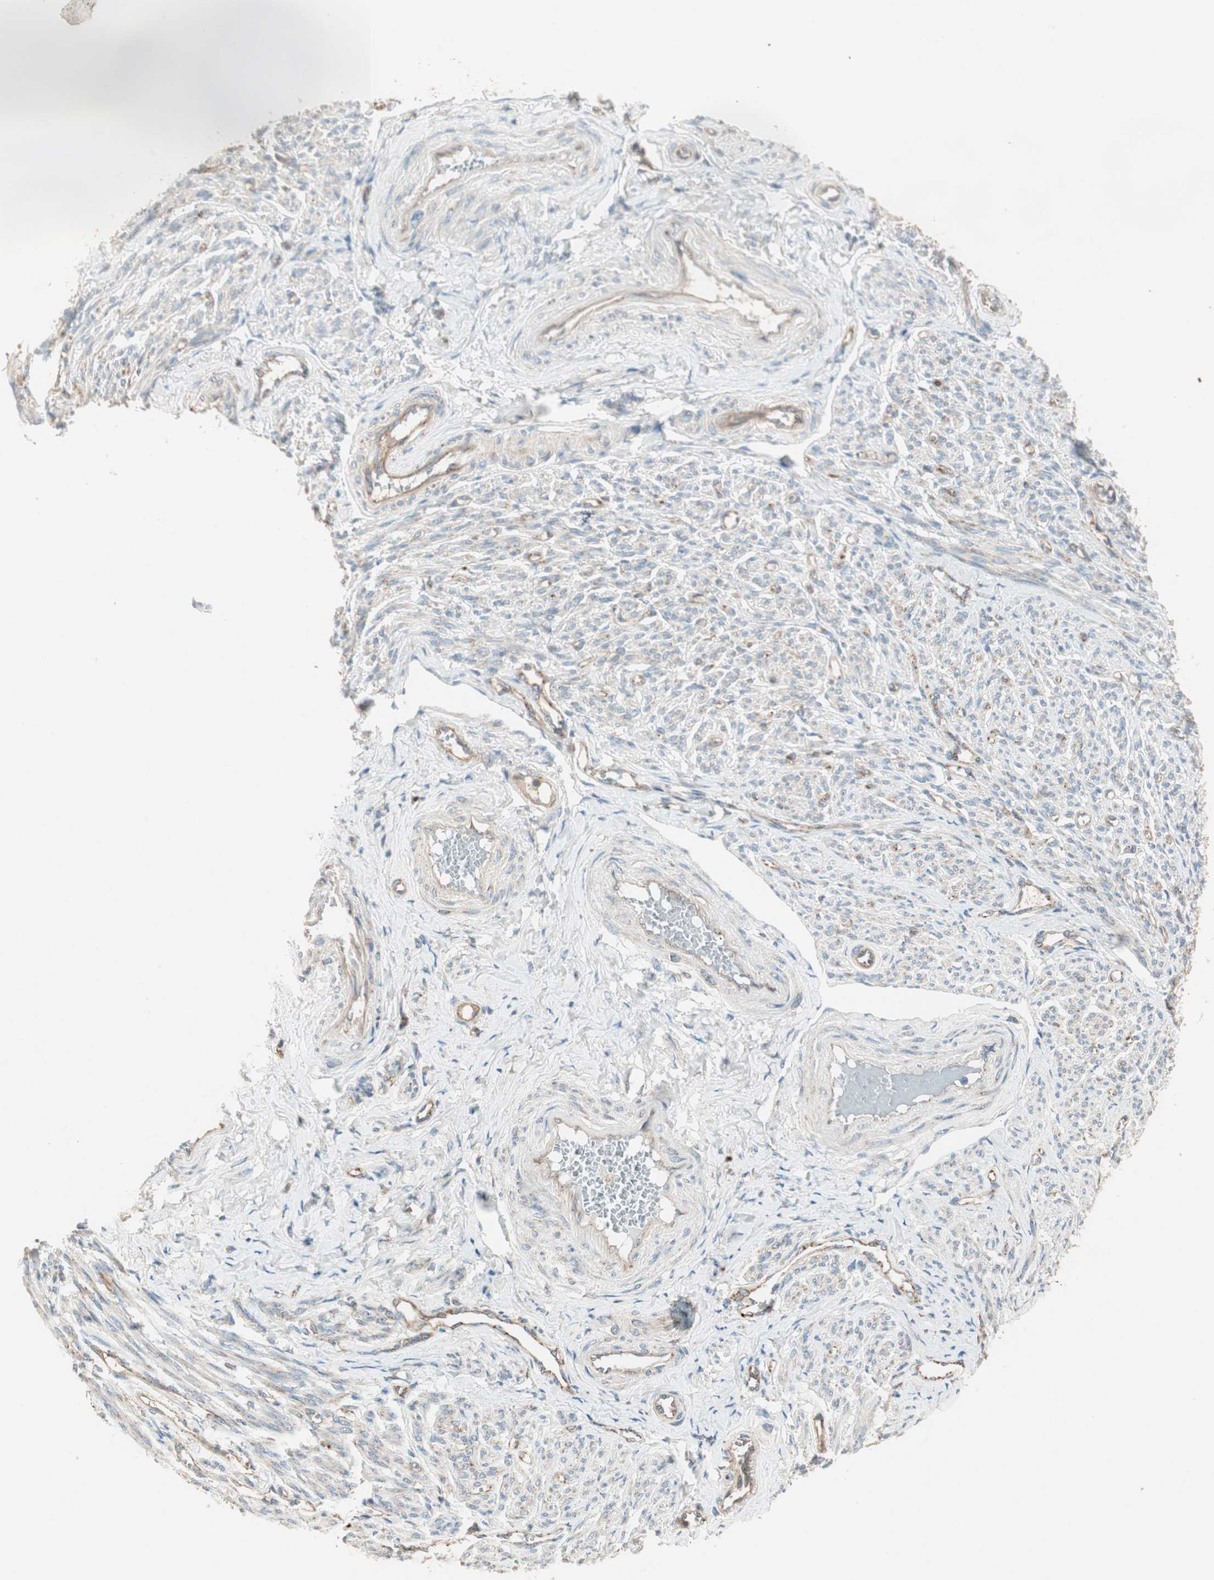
{"staining": {"intensity": "weak", "quantity": "25%-75%", "location": "cytoplasmic/membranous"}, "tissue": "smooth muscle", "cell_type": "Smooth muscle cells", "image_type": "normal", "snomed": [{"axis": "morphology", "description": "Normal tissue, NOS"}, {"axis": "topography", "description": "Smooth muscle"}], "caption": "Immunohistochemistry (IHC) of benign human smooth muscle exhibits low levels of weak cytoplasmic/membranous staining in approximately 25%-75% of smooth muscle cells.", "gene": "CHADL", "patient": {"sex": "female", "age": 65}}